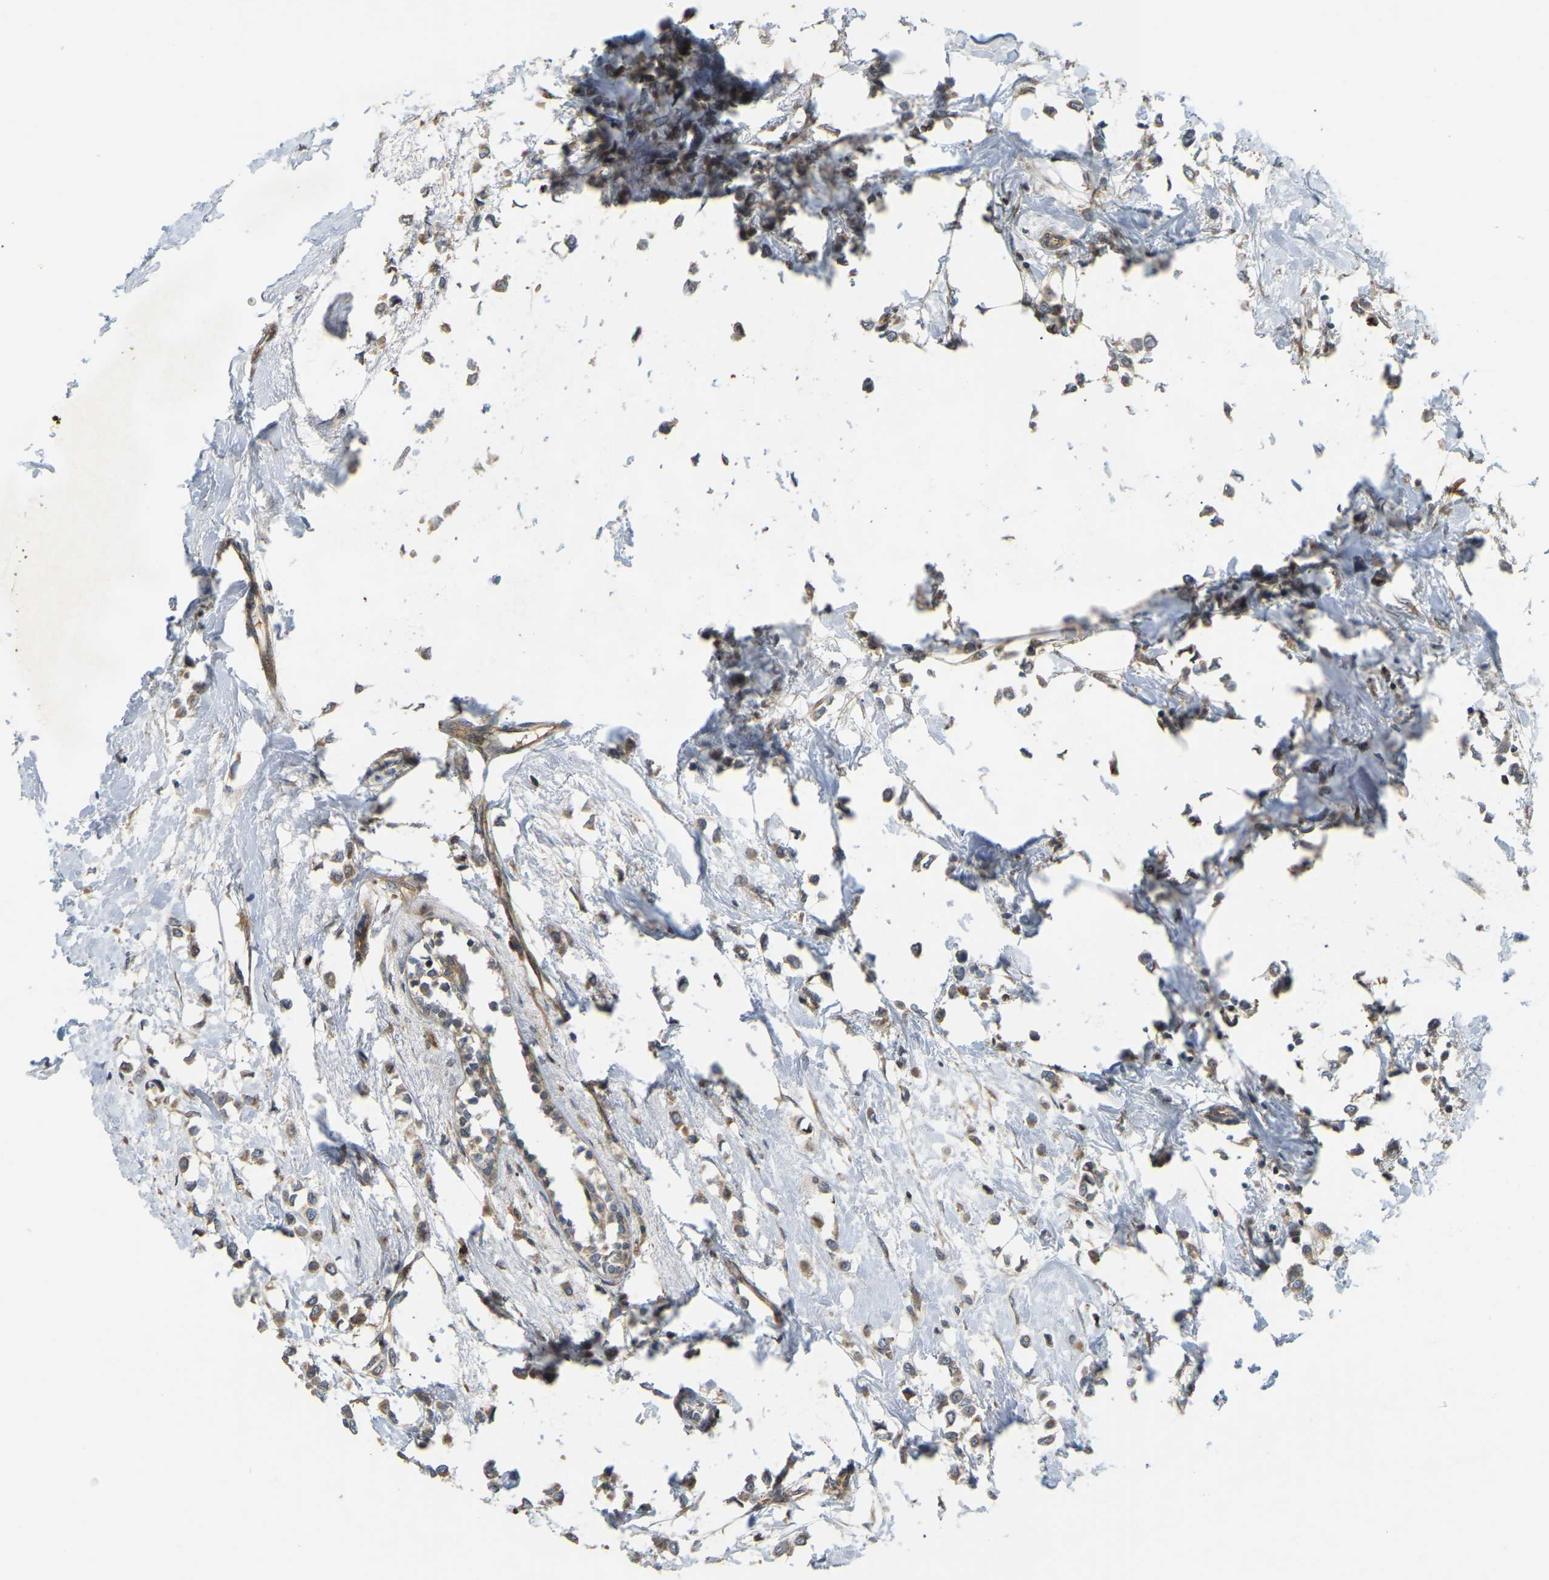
{"staining": {"intensity": "moderate", "quantity": ">75%", "location": "cytoplasmic/membranous"}, "tissue": "breast cancer", "cell_type": "Tumor cells", "image_type": "cancer", "snomed": [{"axis": "morphology", "description": "Lobular carcinoma"}, {"axis": "topography", "description": "Breast"}], "caption": "Brown immunohistochemical staining in breast cancer (lobular carcinoma) exhibits moderate cytoplasmic/membranous expression in approximately >75% of tumor cells.", "gene": "C21orf91", "patient": {"sex": "female", "age": 51}}